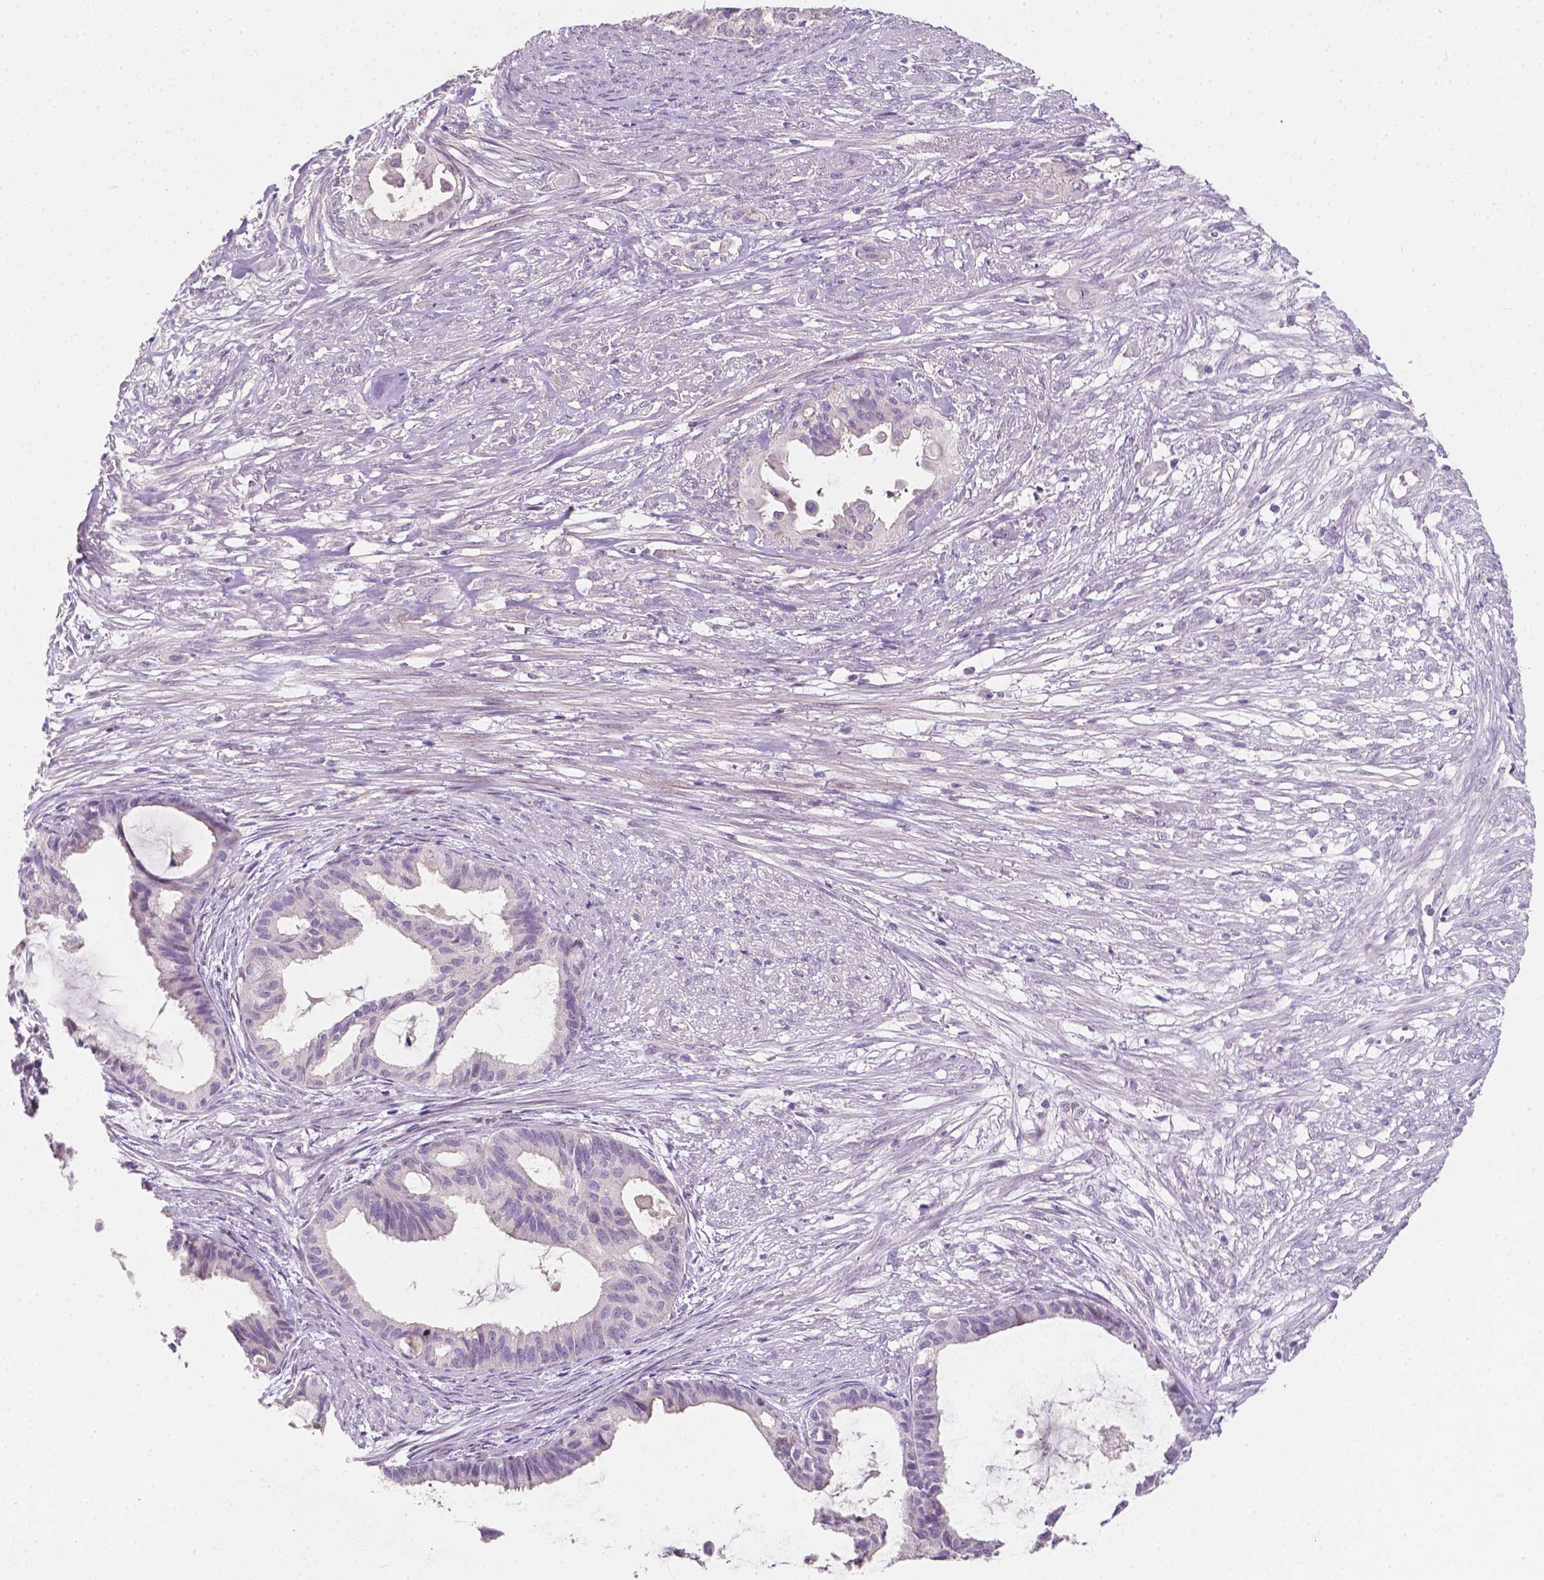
{"staining": {"intensity": "negative", "quantity": "none", "location": "none"}, "tissue": "endometrial cancer", "cell_type": "Tumor cells", "image_type": "cancer", "snomed": [{"axis": "morphology", "description": "Adenocarcinoma, NOS"}, {"axis": "topography", "description": "Endometrium"}], "caption": "This is a image of immunohistochemistry (IHC) staining of endometrial adenocarcinoma, which shows no expression in tumor cells.", "gene": "EGFR", "patient": {"sex": "female", "age": 86}}